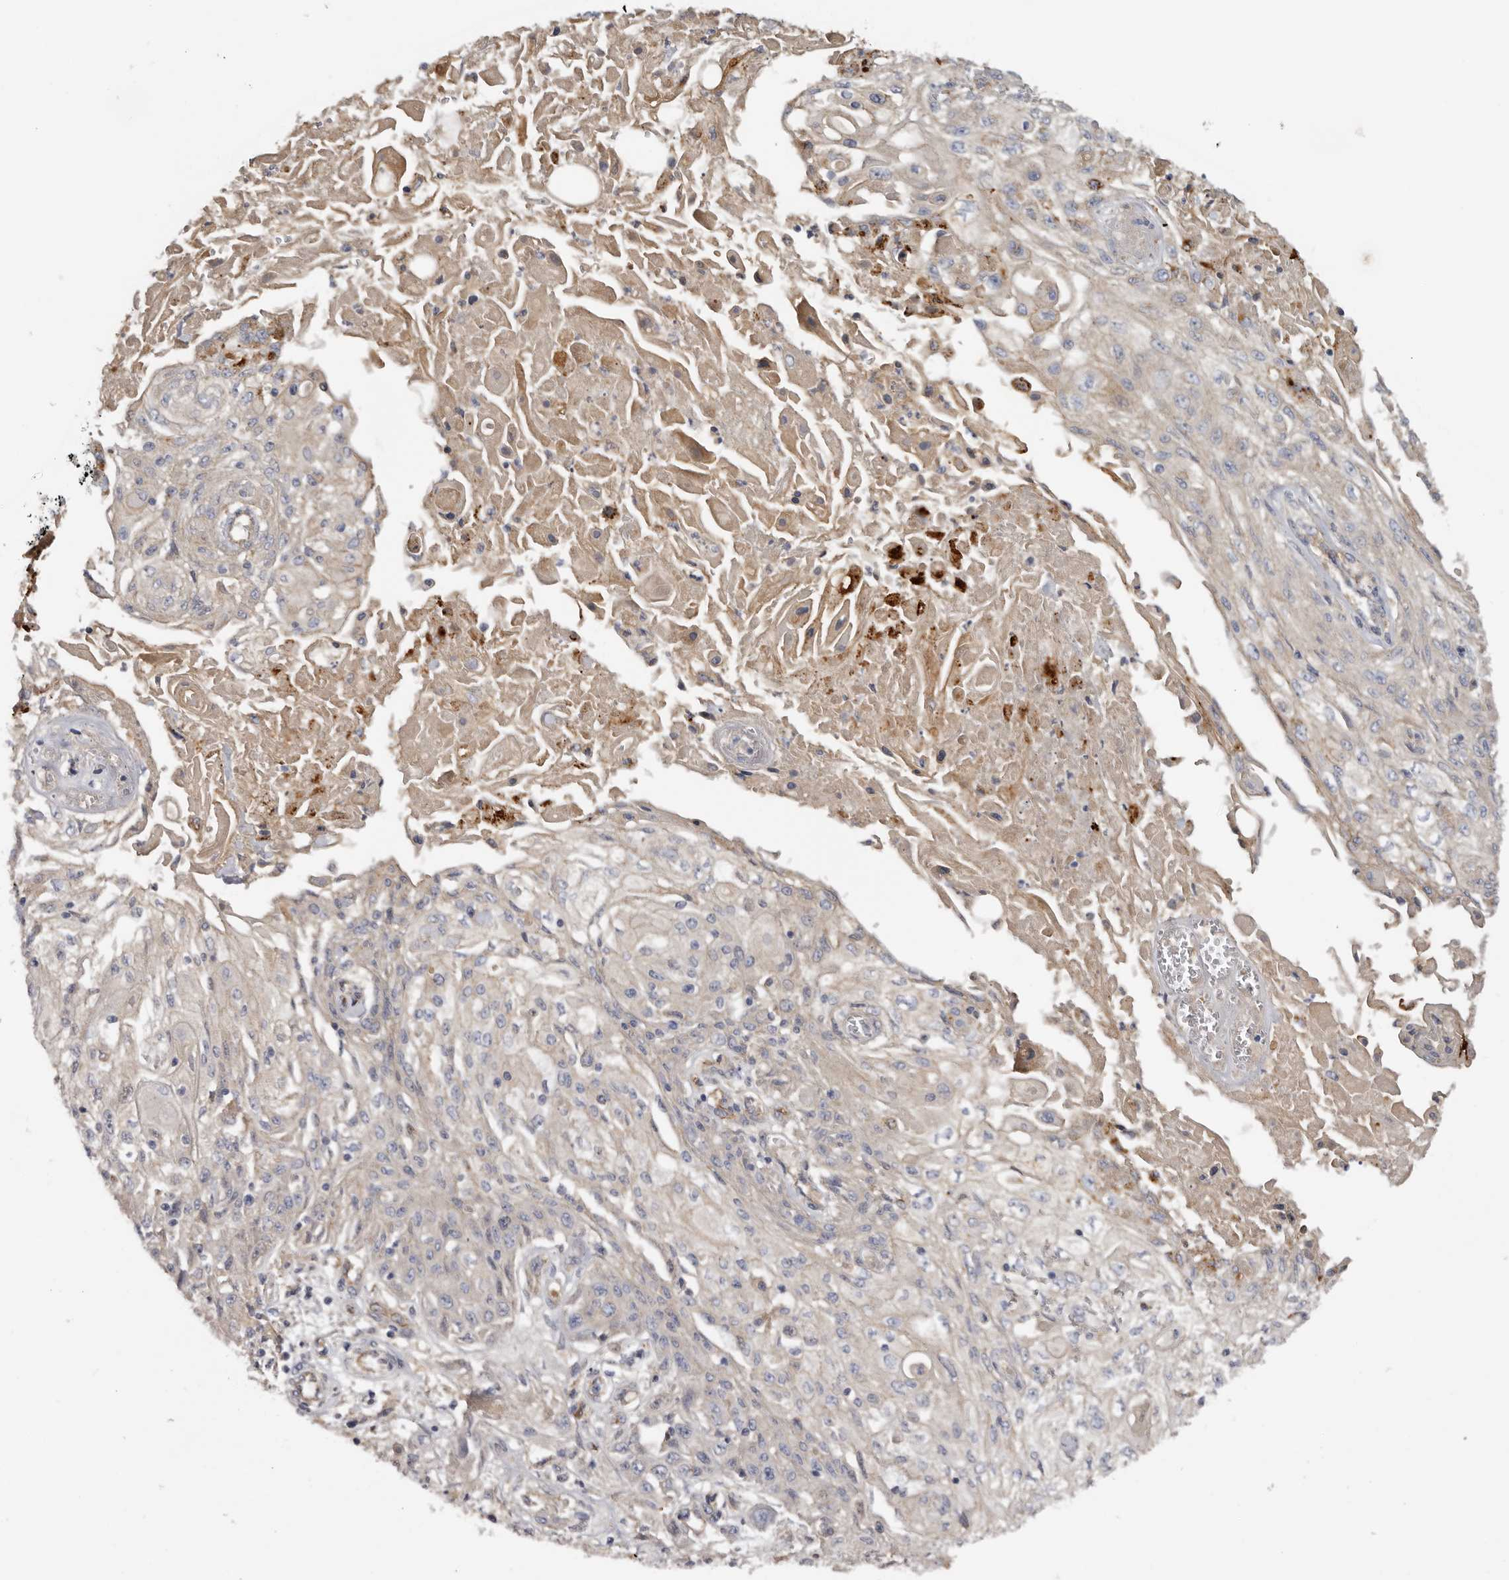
{"staining": {"intensity": "negative", "quantity": "none", "location": "none"}, "tissue": "skin cancer", "cell_type": "Tumor cells", "image_type": "cancer", "snomed": [{"axis": "morphology", "description": "Squamous cell carcinoma, NOS"}, {"axis": "morphology", "description": "Squamous cell carcinoma, metastatic, NOS"}, {"axis": "topography", "description": "Skin"}, {"axis": "topography", "description": "Lymph node"}], "caption": "Image shows no protein staining in tumor cells of skin cancer tissue. (DAB (3,3'-diaminobenzidine) immunohistochemistry, high magnification).", "gene": "INKA2", "patient": {"sex": "male", "age": 75}}